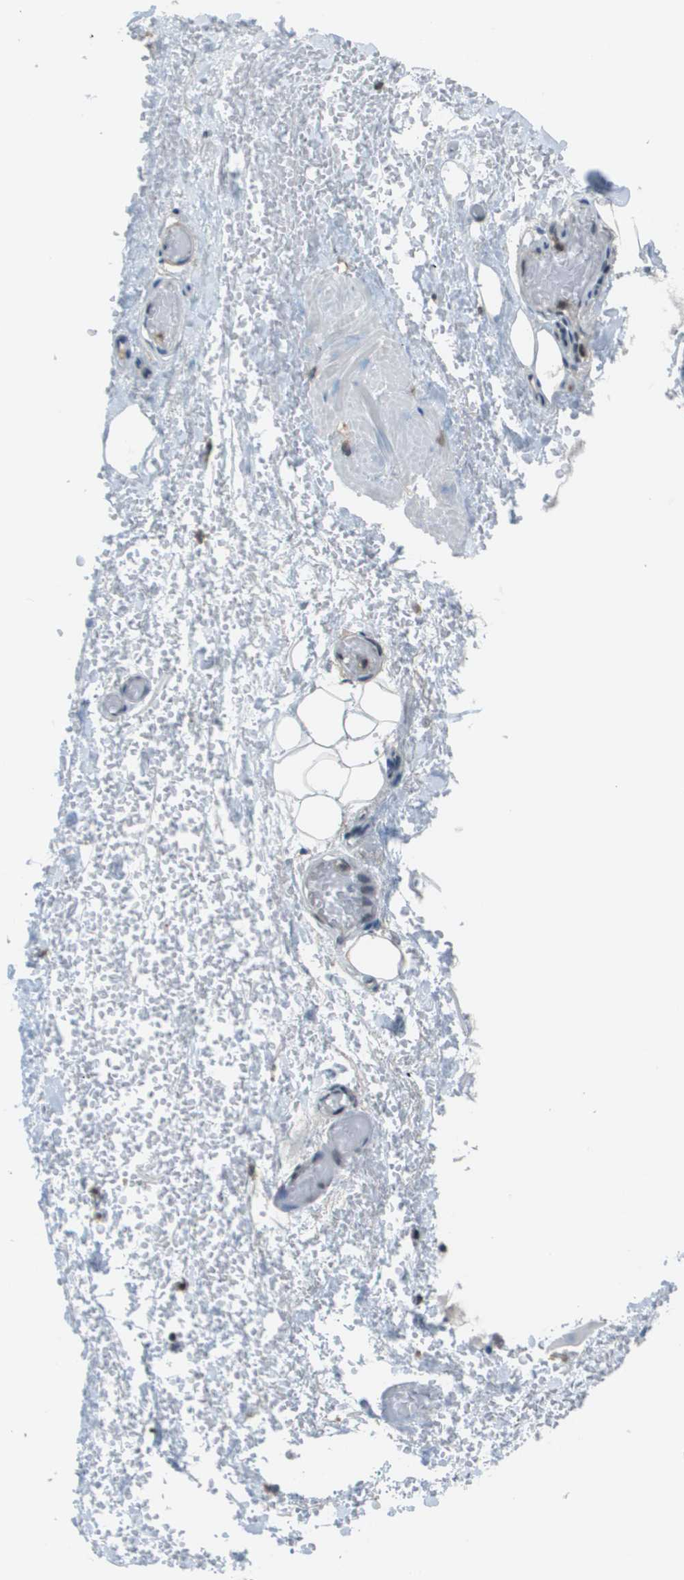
{"staining": {"intensity": "negative", "quantity": "none", "location": "none"}, "tissue": "adipose tissue", "cell_type": "Adipocytes", "image_type": "normal", "snomed": [{"axis": "morphology", "description": "Normal tissue, NOS"}, {"axis": "morphology", "description": "Adenocarcinoma, NOS"}, {"axis": "topography", "description": "Esophagus"}], "caption": "Immunohistochemistry (IHC) of normal human adipose tissue demonstrates no expression in adipocytes. Nuclei are stained in blue.", "gene": "DEPDC1", "patient": {"sex": "male", "age": 62}}